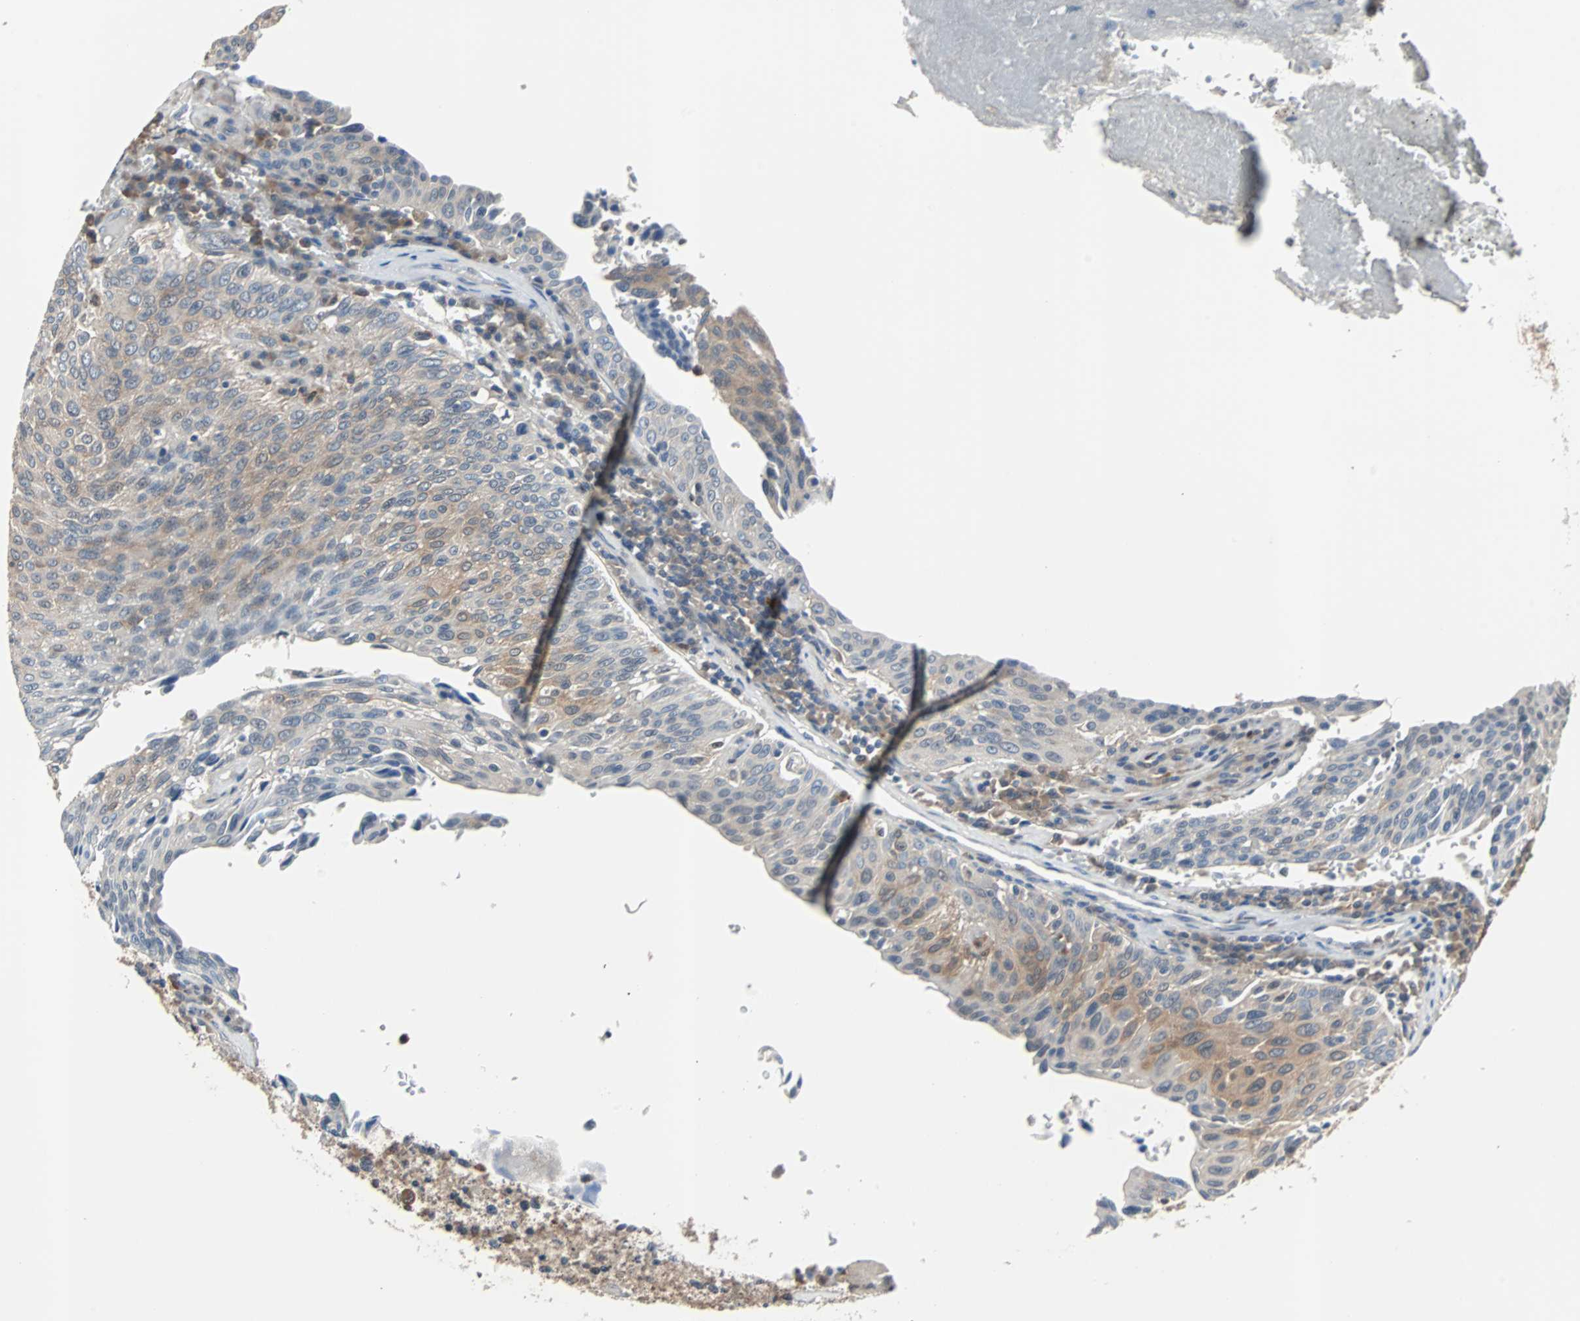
{"staining": {"intensity": "moderate", "quantity": ">75%", "location": "cytoplasmic/membranous"}, "tissue": "urothelial cancer", "cell_type": "Tumor cells", "image_type": "cancer", "snomed": [{"axis": "morphology", "description": "Urothelial carcinoma, High grade"}, {"axis": "topography", "description": "Urinary bladder"}], "caption": "Tumor cells display moderate cytoplasmic/membranous staining in approximately >75% of cells in urothelial cancer.", "gene": "PAK1", "patient": {"sex": "male", "age": 66}}